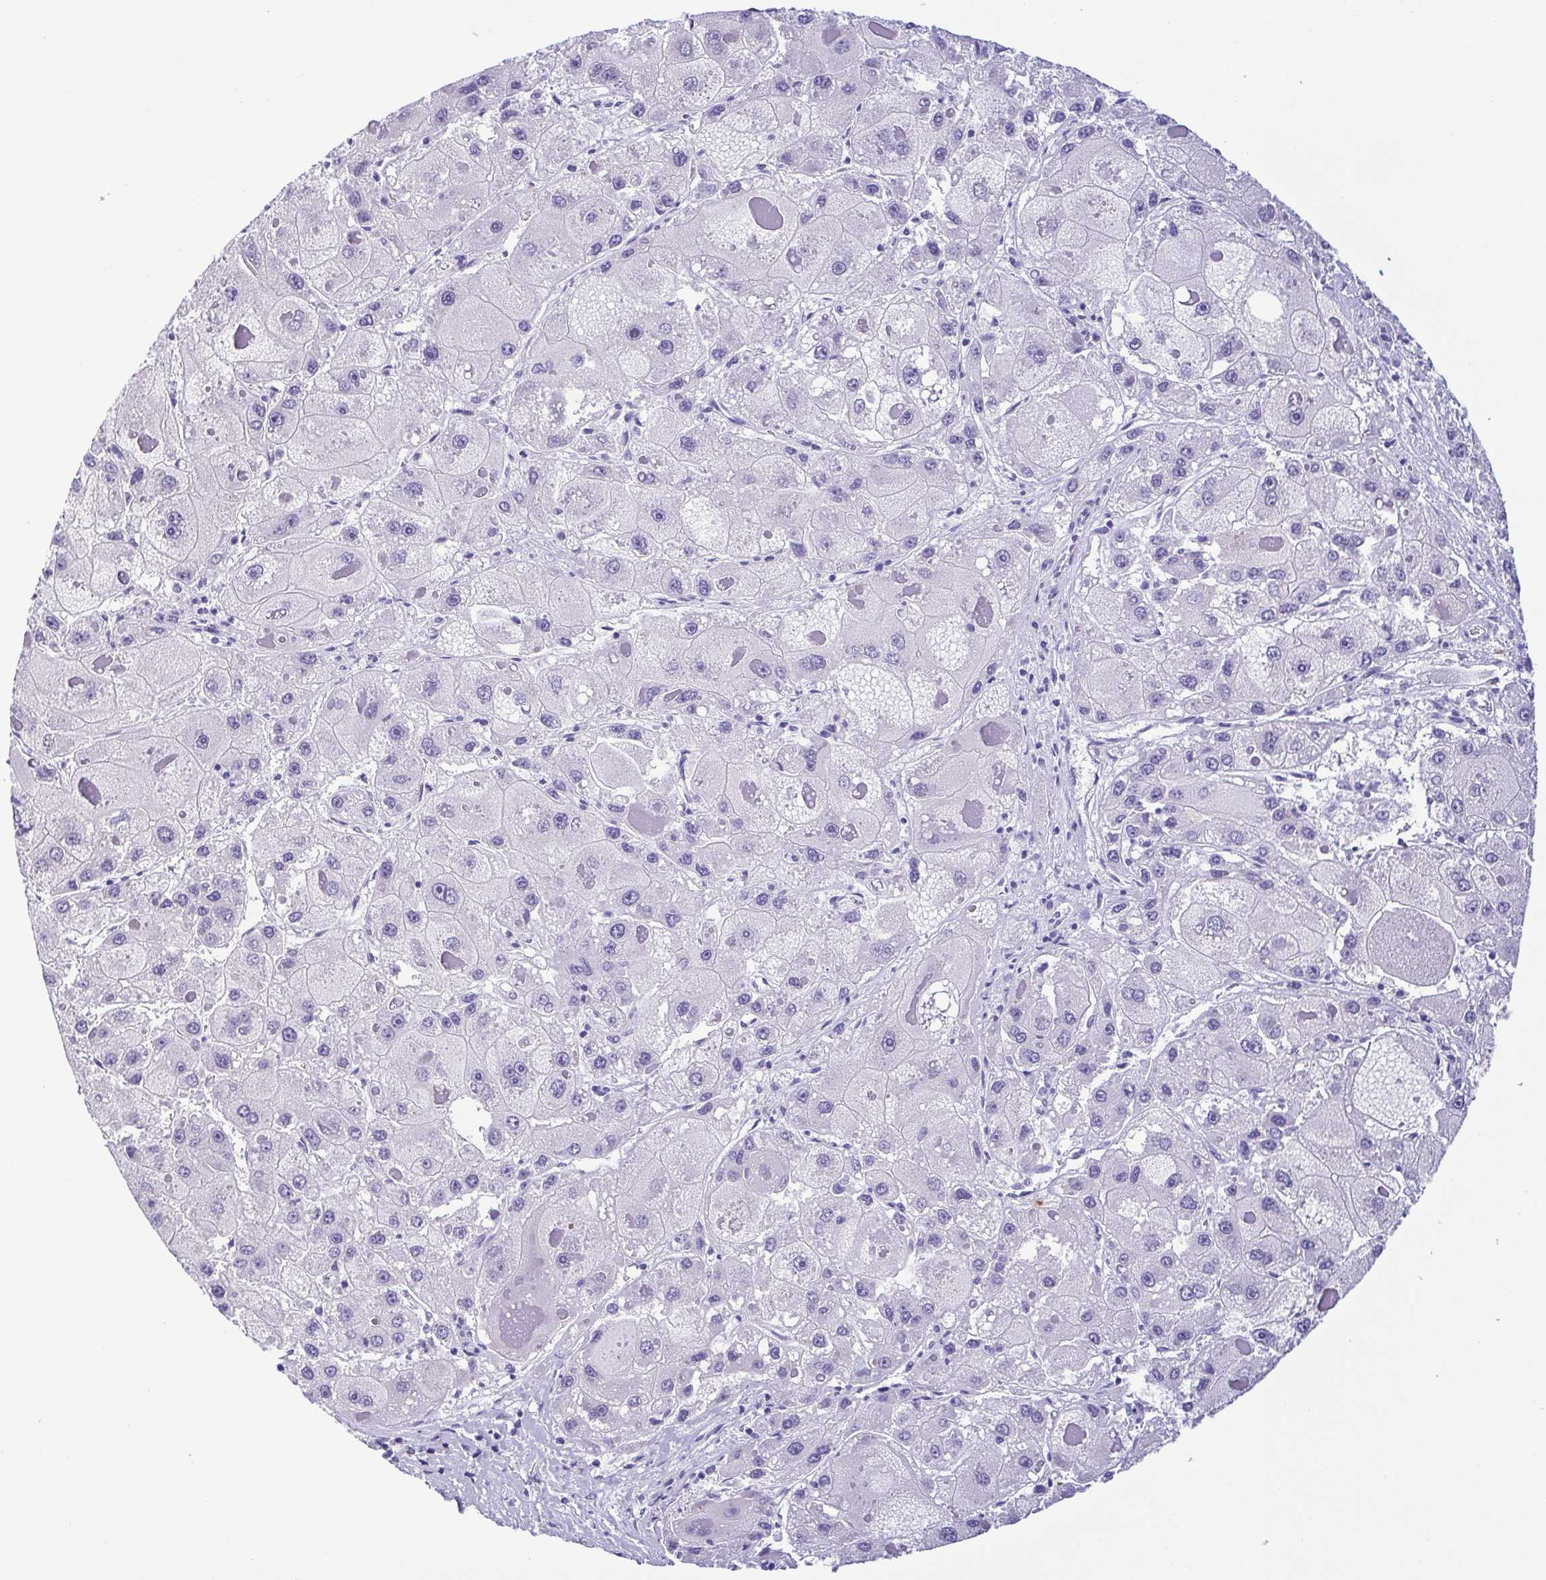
{"staining": {"intensity": "negative", "quantity": "none", "location": "none"}, "tissue": "liver cancer", "cell_type": "Tumor cells", "image_type": "cancer", "snomed": [{"axis": "morphology", "description": "Carcinoma, Hepatocellular, NOS"}, {"axis": "topography", "description": "Liver"}], "caption": "A high-resolution histopathology image shows immunohistochemistry staining of liver cancer (hepatocellular carcinoma), which exhibits no significant staining in tumor cells. (DAB (3,3'-diaminobenzidine) IHC, high magnification).", "gene": "MYL7", "patient": {"sex": "female", "age": 73}}